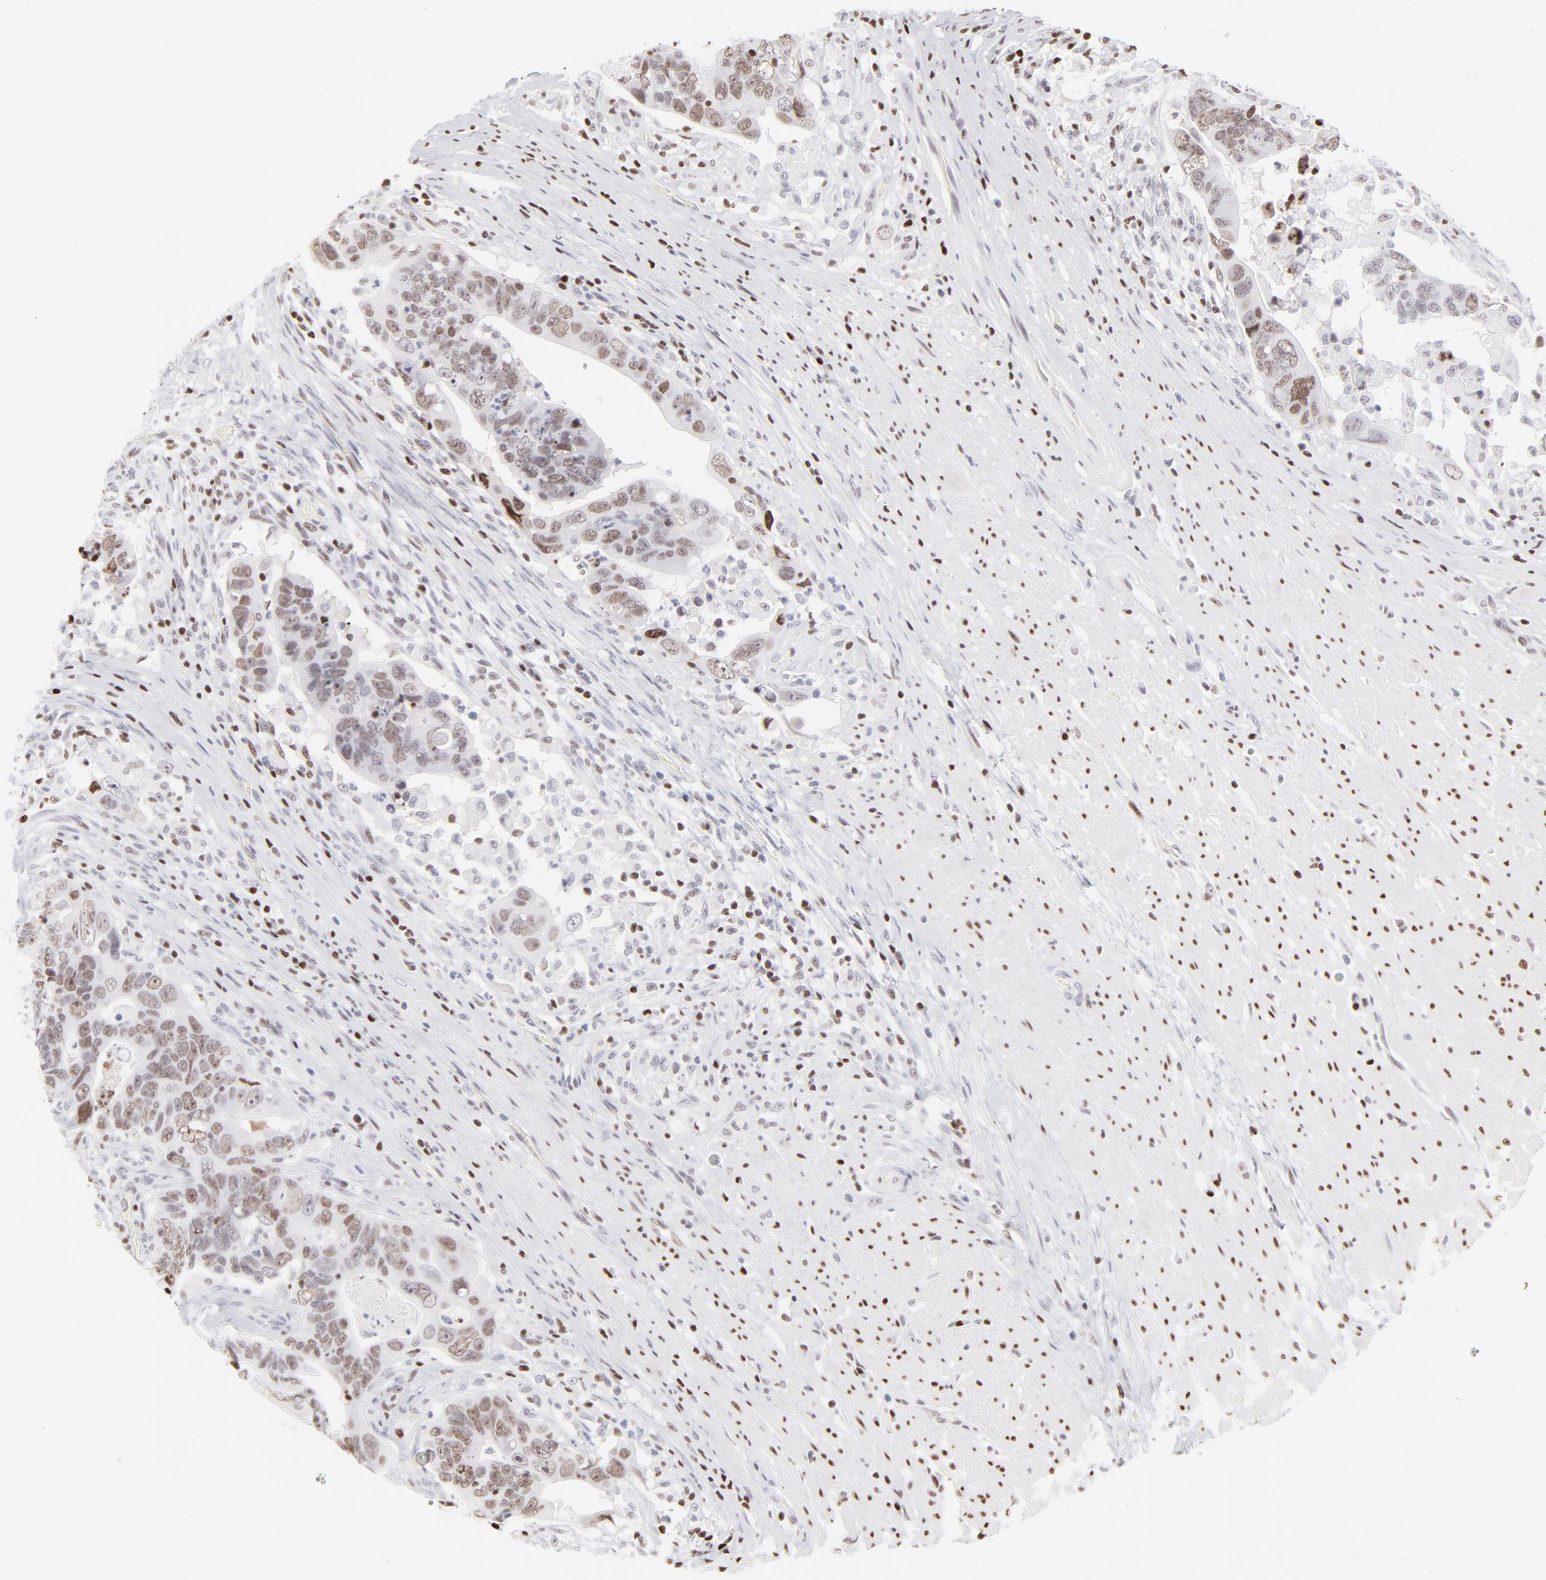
{"staining": {"intensity": "weak", "quantity": "25%-75%", "location": "nuclear"}, "tissue": "colorectal cancer", "cell_type": "Tumor cells", "image_type": "cancer", "snomed": [{"axis": "morphology", "description": "Adenocarcinoma, NOS"}, {"axis": "topography", "description": "Rectum"}], "caption": "DAB immunohistochemical staining of human colorectal cancer shows weak nuclear protein staining in about 25%-75% of tumor cells. (DAB (3,3'-diaminobenzidine) IHC, brown staining for protein, blue staining for nuclei).", "gene": "PARP1", "patient": {"sex": "male", "age": 53}}